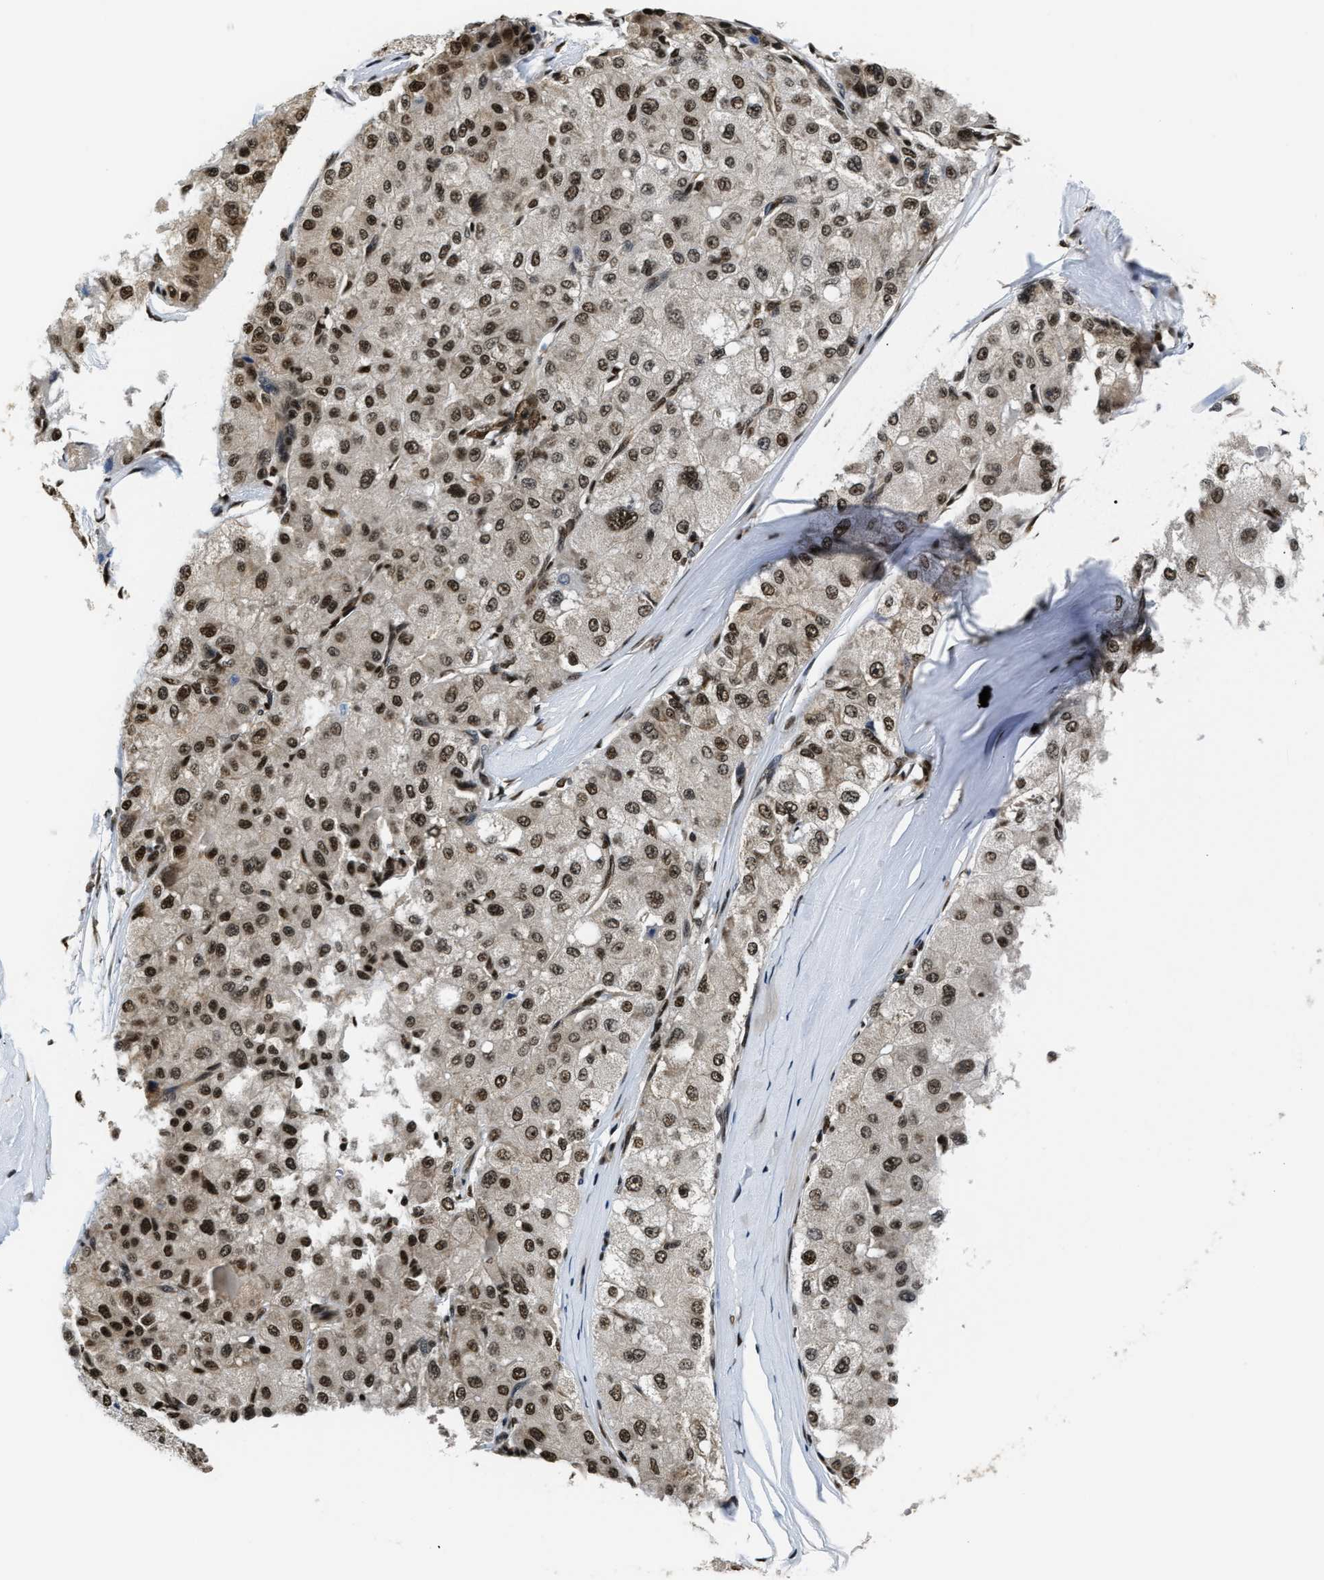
{"staining": {"intensity": "strong", "quantity": "25%-75%", "location": "nuclear"}, "tissue": "liver cancer", "cell_type": "Tumor cells", "image_type": "cancer", "snomed": [{"axis": "morphology", "description": "Carcinoma, Hepatocellular, NOS"}, {"axis": "topography", "description": "Liver"}], "caption": "Immunohistochemical staining of human liver cancer (hepatocellular carcinoma) reveals strong nuclear protein positivity in approximately 25%-75% of tumor cells. Using DAB (brown) and hematoxylin (blue) stains, captured at high magnification using brightfield microscopy.", "gene": "CCNDBP1", "patient": {"sex": "male", "age": 80}}